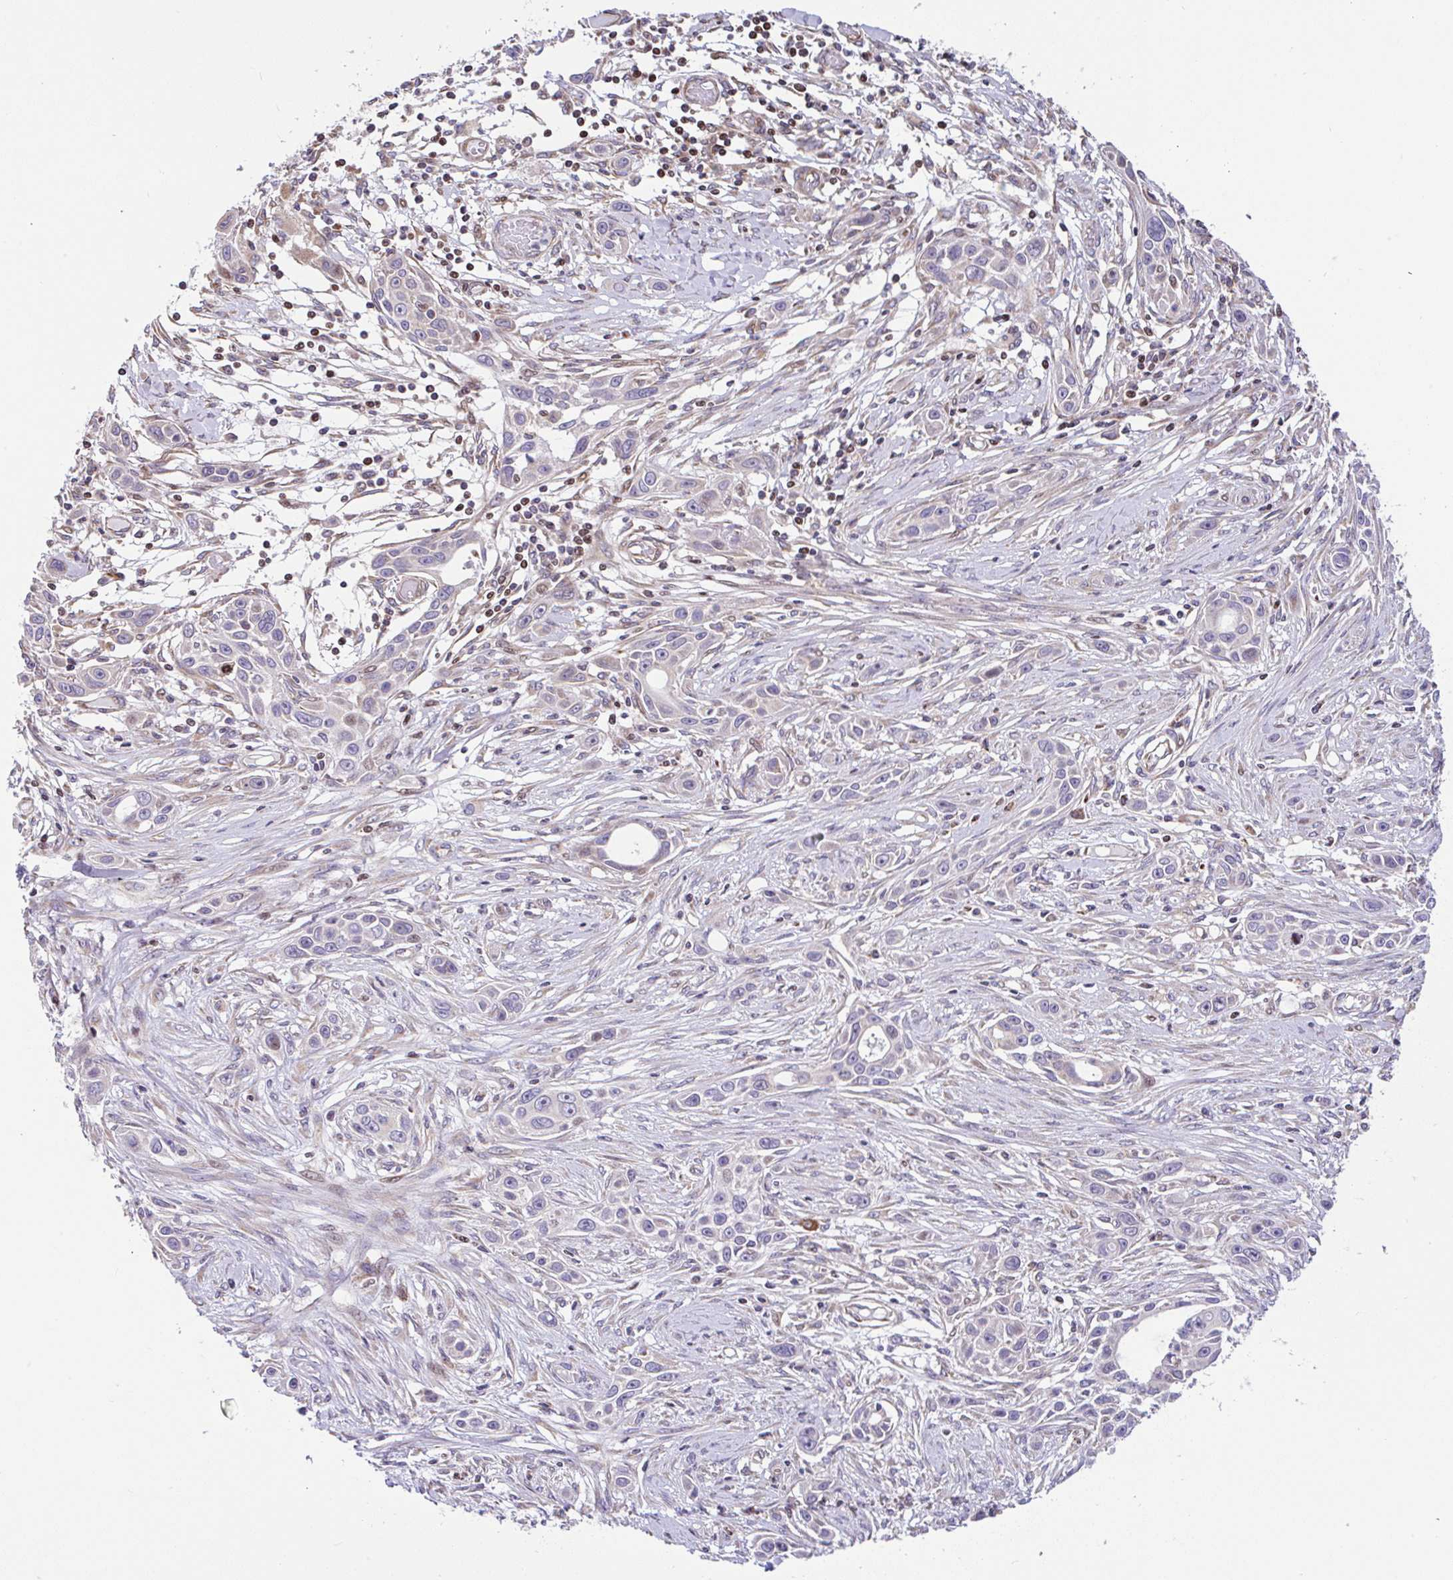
{"staining": {"intensity": "weak", "quantity": "<25%", "location": "cytoplasmic/membranous"}, "tissue": "skin cancer", "cell_type": "Tumor cells", "image_type": "cancer", "snomed": [{"axis": "morphology", "description": "Squamous cell carcinoma, NOS"}, {"axis": "topography", "description": "Skin"}], "caption": "Immunohistochemical staining of squamous cell carcinoma (skin) exhibits no significant positivity in tumor cells. The staining was performed using DAB to visualize the protein expression in brown, while the nuclei were stained in blue with hematoxylin (Magnification: 20x).", "gene": "FIGNL1", "patient": {"sex": "female", "age": 69}}